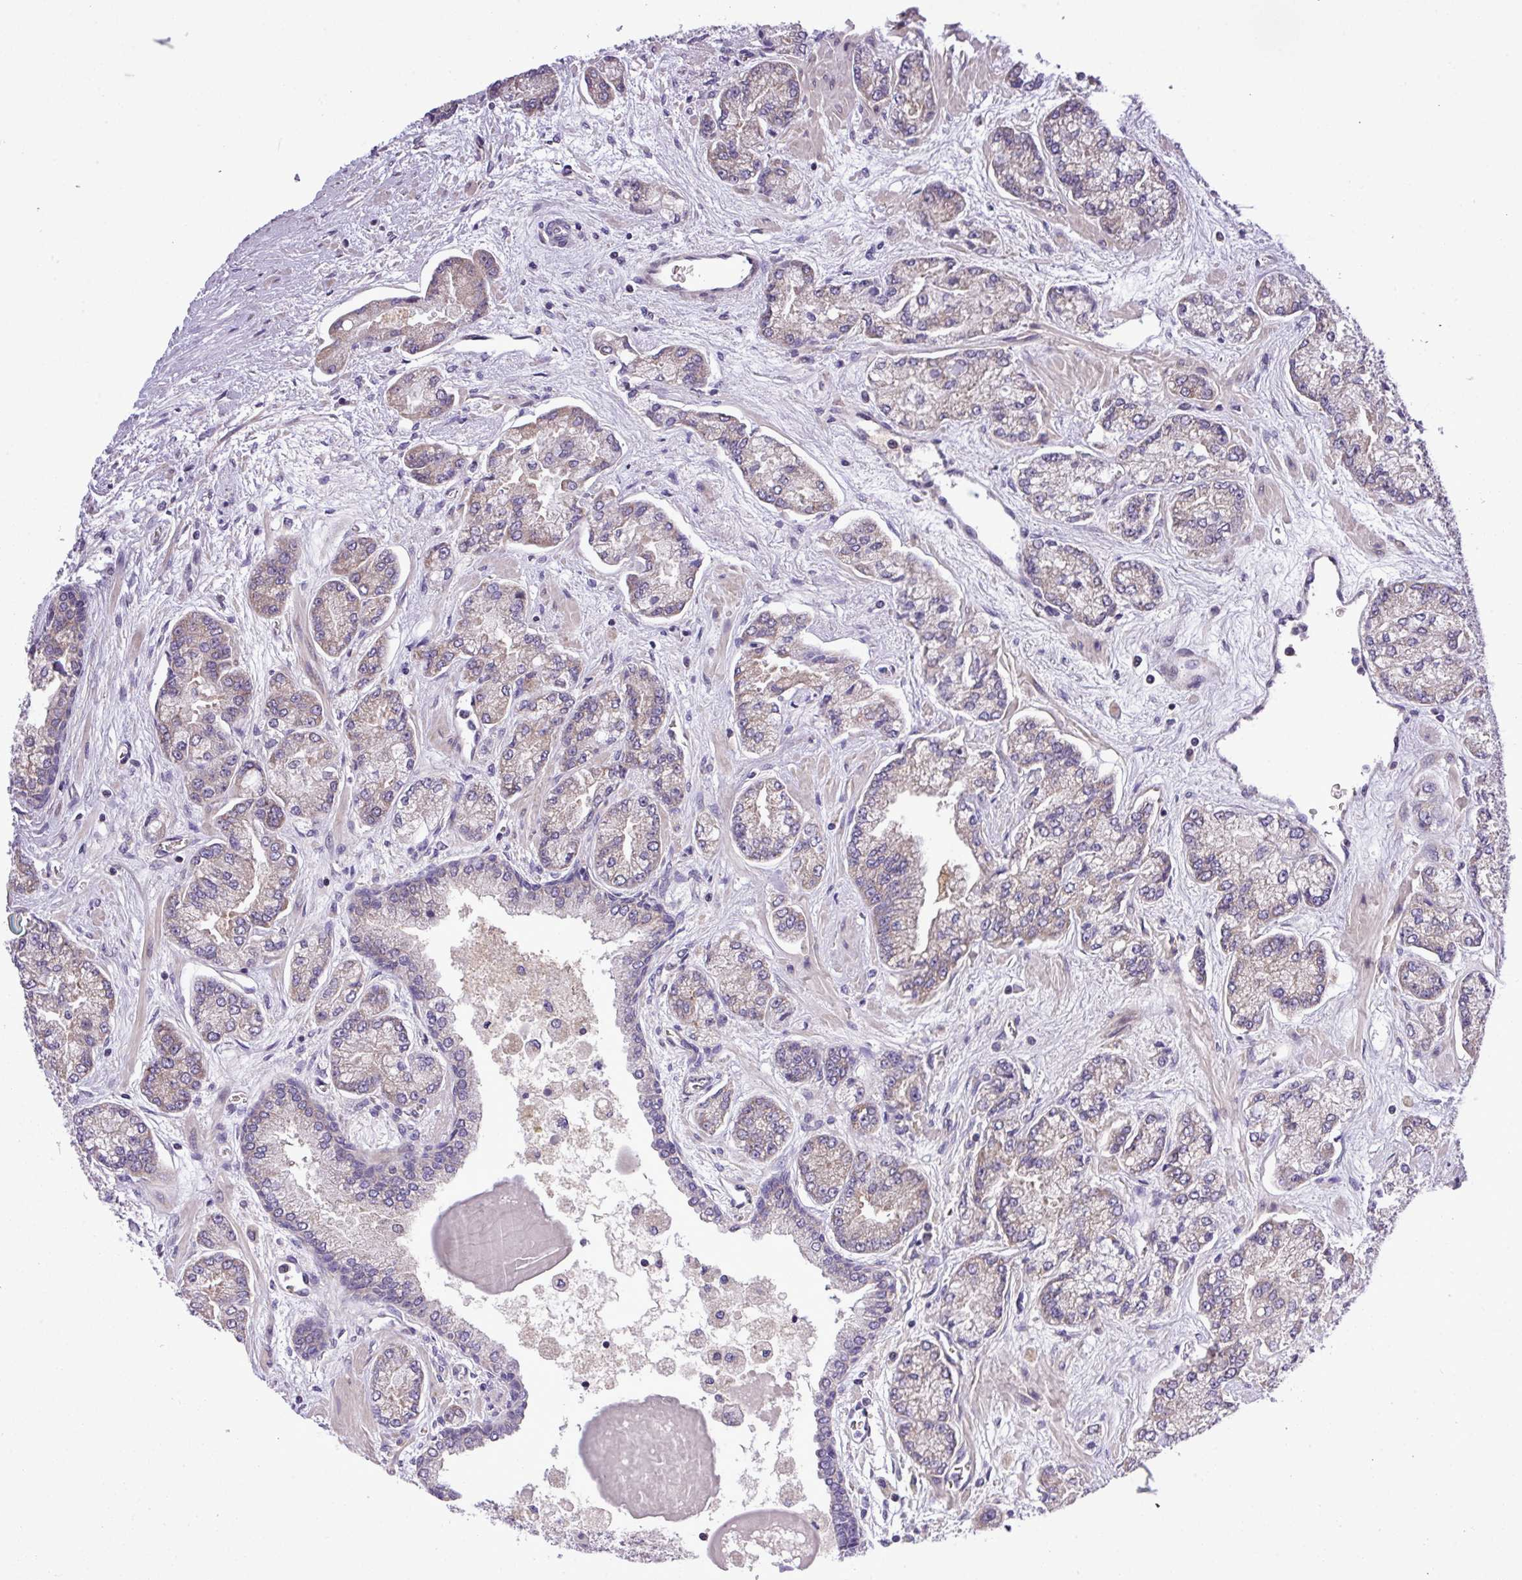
{"staining": {"intensity": "negative", "quantity": "none", "location": "none"}, "tissue": "prostate cancer", "cell_type": "Tumor cells", "image_type": "cancer", "snomed": [{"axis": "morphology", "description": "Adenocarcinoma, High grade"}, {"axis": "topography", "description": "Prostate"}], "caption": "Prostate cancer stained for a protein using IHC displays no positivity tumor cells.", "gene": "FAM222B", "patient": {"sex": "male", "age": 68}}